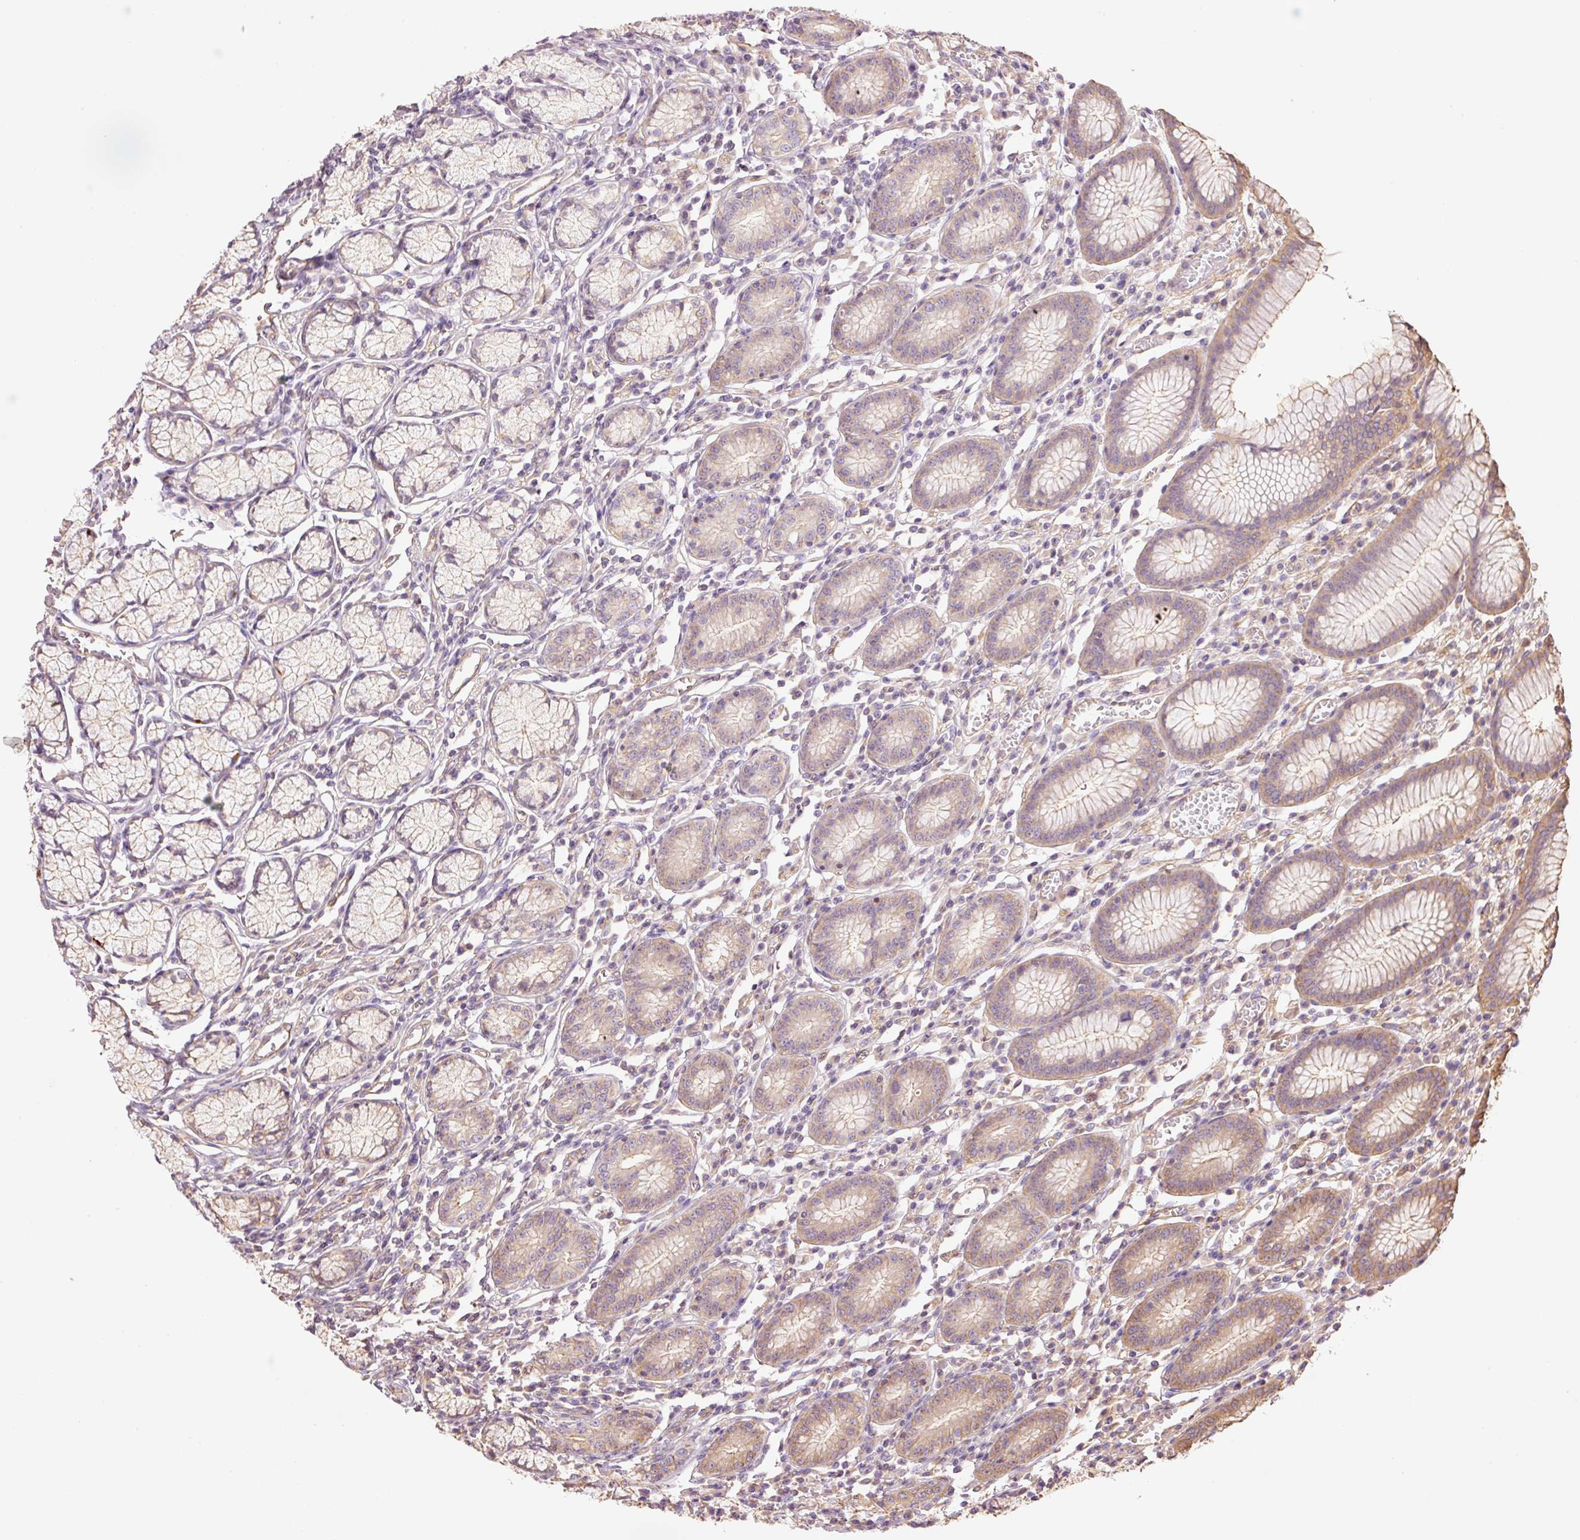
{"staining": {"intensity": "moderate", "quantity": "25%-75%", "location": "cytoplasmic/membranous"}, "tissue": "stomach", "cell_type": "Glandular cells", "image_type": "normal", "snomed": [{"axis": "morphology", "description": "Normal tissue, NOS"}, {"axis": "topography", "description": "Stomach"}], "caption": "Glandular cells show medium levels of moderate cytoplasmic/membranous expression in approximately 25%-75% of cells in normal human stomach.", "gene": "PPP1R1B", "patient": {"sex": "male", "age": 55}}